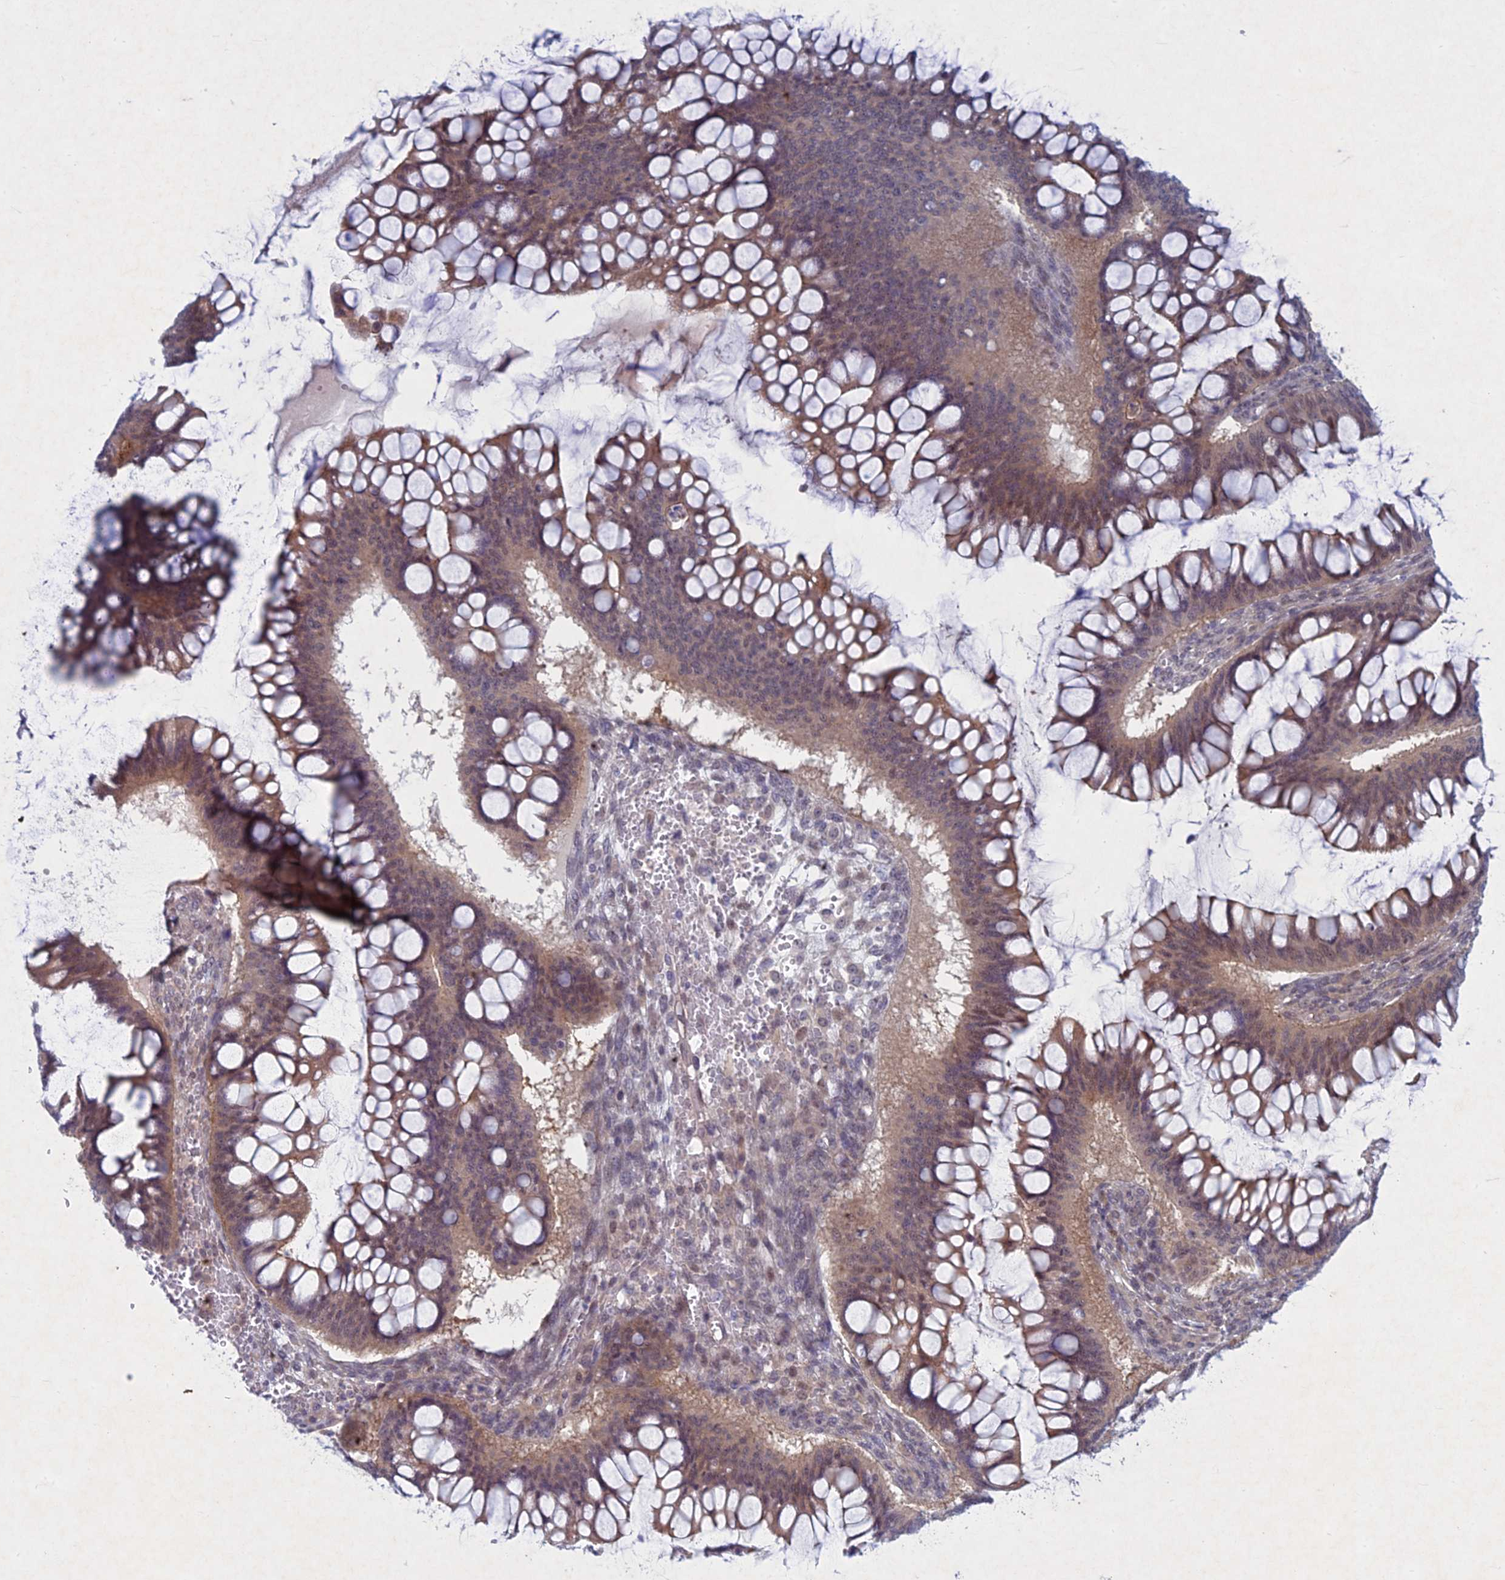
{"staining": {"intensity": "moderate", "quantity": "25%-75%", "location": "cytoplasmic/membranous"}, "tissue": "ovarian cancer", "cell_type": "Tumor cells", "image_type": "cancer", "snomed": [{"axis": "morphology", "description": "Cystadenocarcinoma, mucinous, NOS"}, {"axis": "topography", "description": "Ovary"}], "caption": "A histopathology image of human ovarian mucinous cystadenocarcinoma stained for a protein shows moderate cytoplasmic/membranous brown staining in tumor cells.", "gene": "PTHLH", "patient": {"sex": "female", "age": 73}}